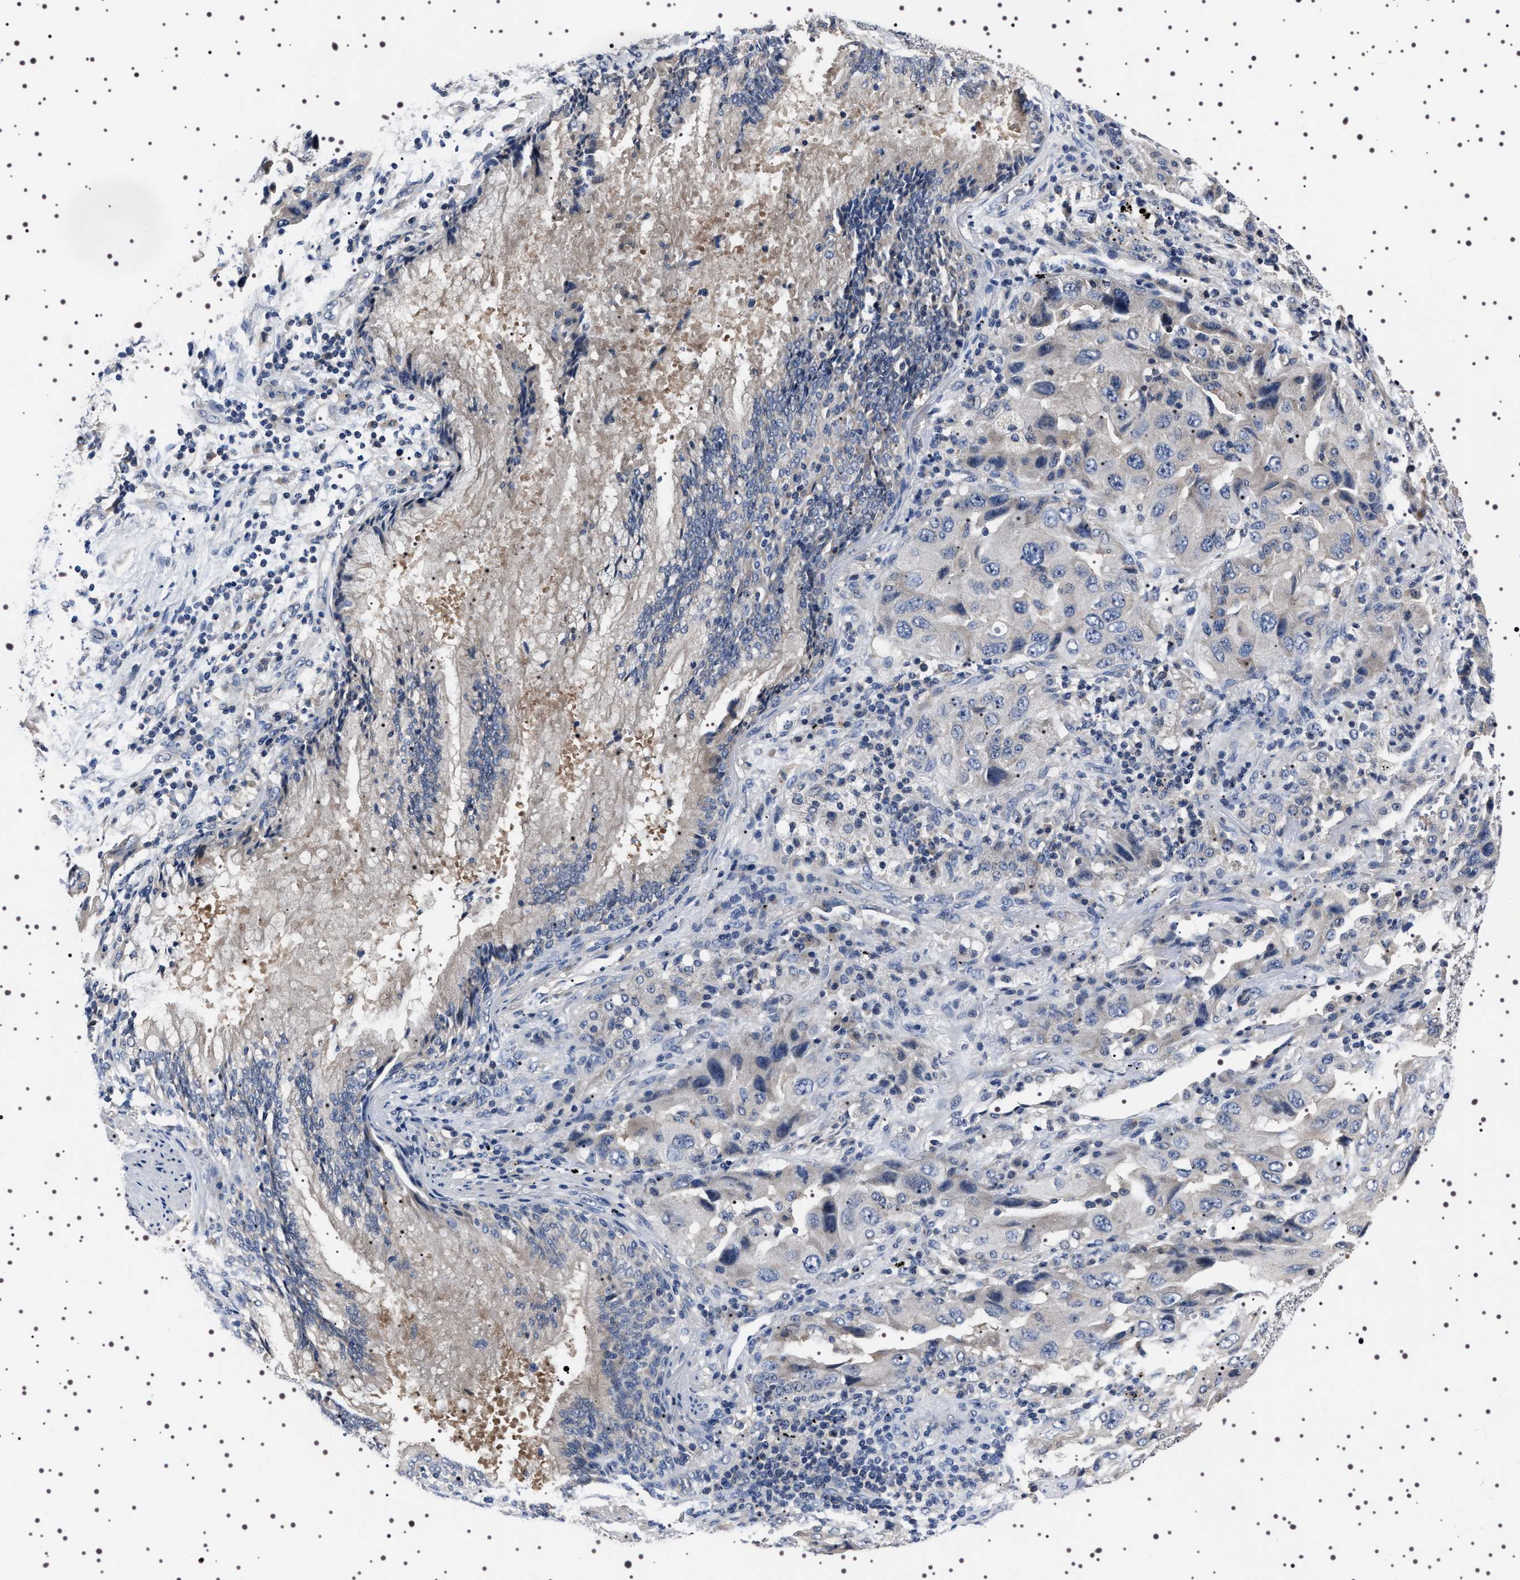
{"staining": {"intensity": "weak", "quantity": "<25%", "location": "cytoplasmic/membranous"}, "tissue": "lung cancer", "cell_type": "Tumor cells", "image_type": "cancer", "snomed": [{"axis": "morphology", "description": "Adenocarcinoma, NOS"}, {"axis": "topography", "description": "Lung"}], "caption": "Photomicrograph shows no significant protein expression in tumor cells of lung cancer.", "gene": "TARBP1", "patient": {"sex": "female", "age": 65}}